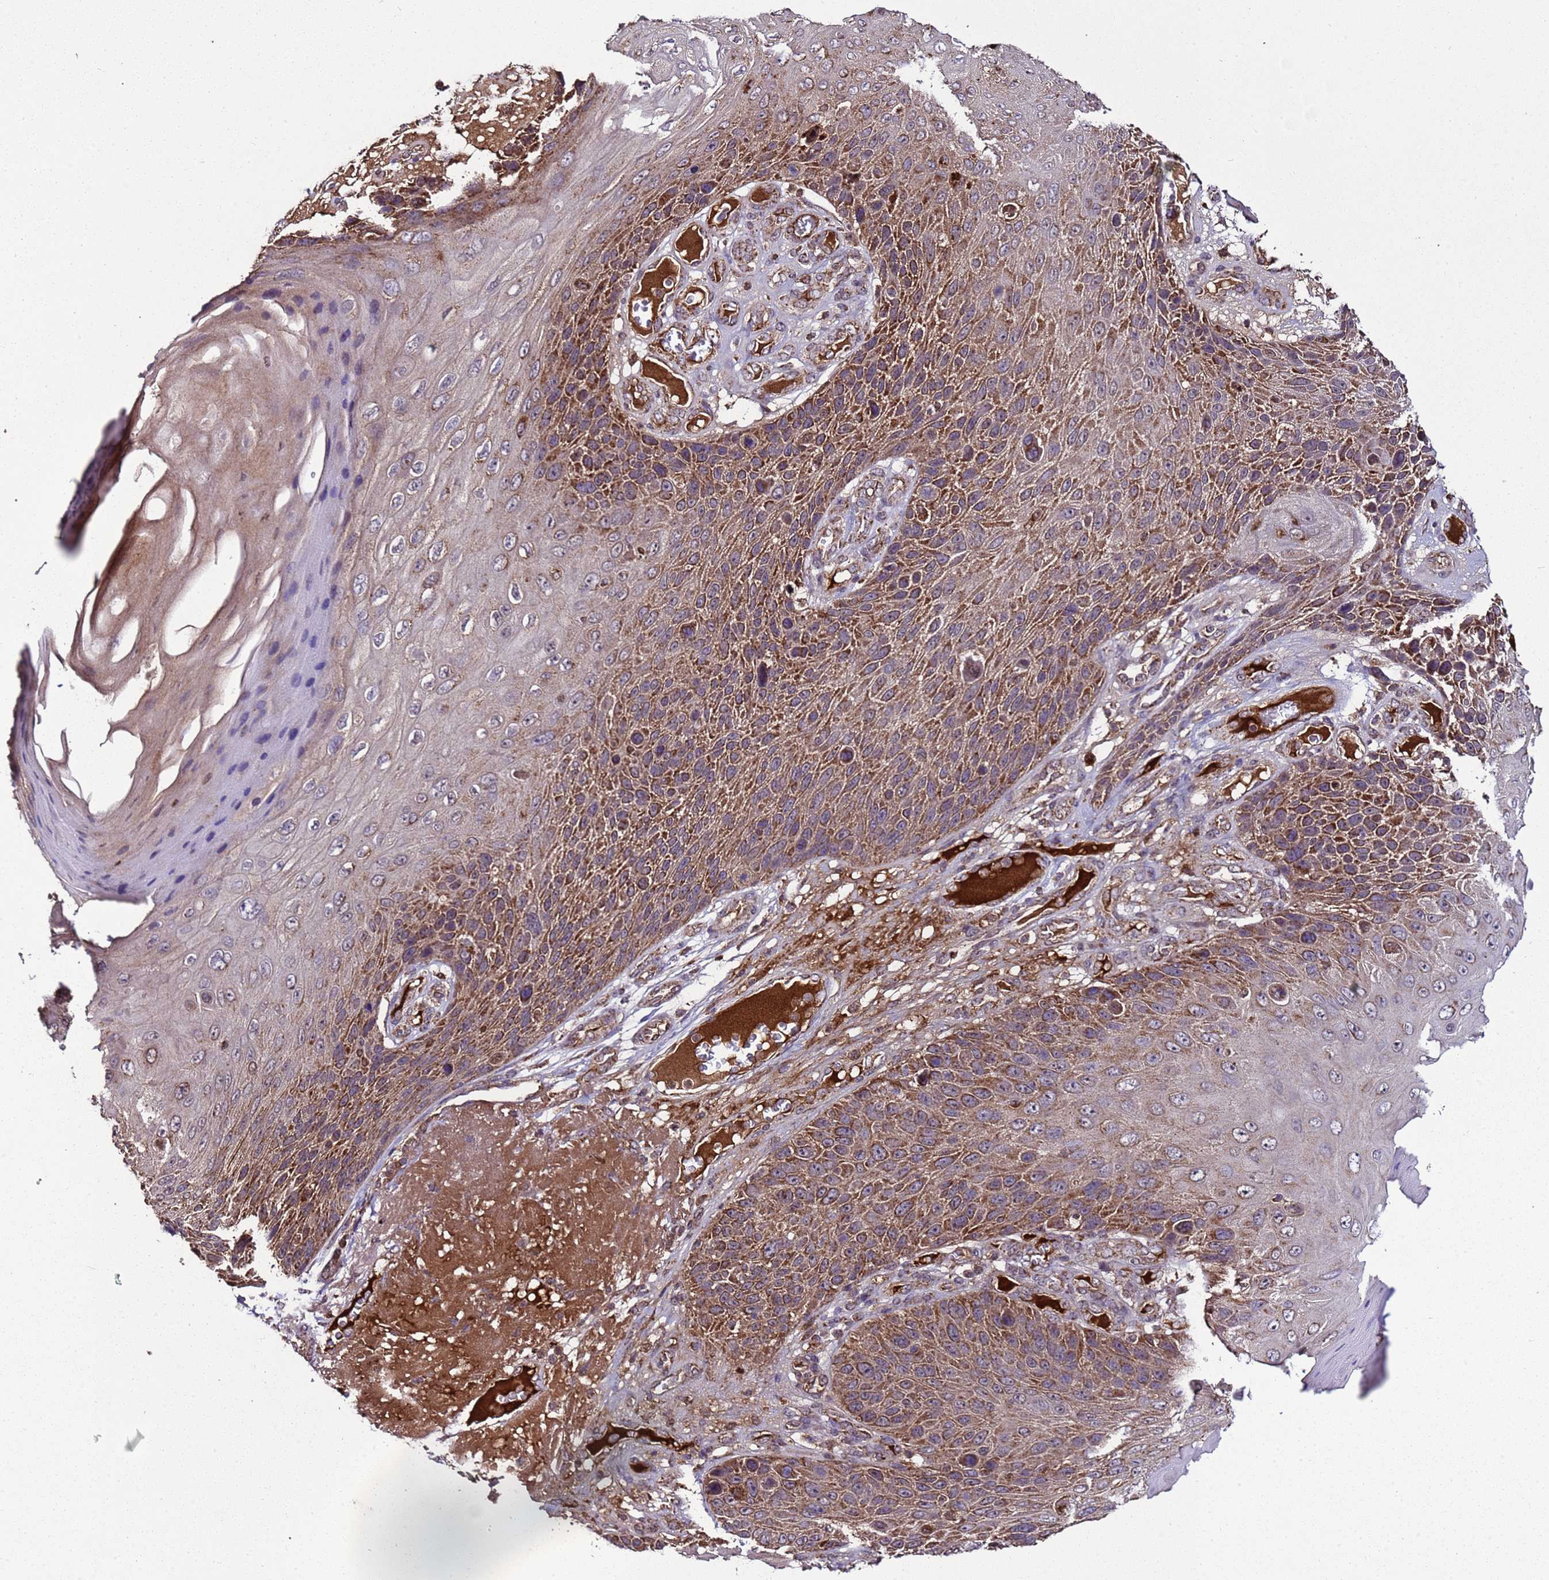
{"staining": {"intensity": "strong", "quantity": ">75%", "location": "cytoplasmic/membranous"}, "tissue": "skin cancer", "cell_type": "Tumor cells", "image_type": "cancer", "snomed": [{"axis": "morphology", "description": "Squamous cell carcinoma, NOS"}, {"axis": "topography", "description": "Skin"}], "caption": "Approximately >75% of tumor cells in skin squamous cell carcinoma reveal strong cytoplasmic/membranous protein staining as visualized by brown immunohistochemical staining.", "gene": "HSPBAP1", "patient": {"sex": "female", "age": 88}}